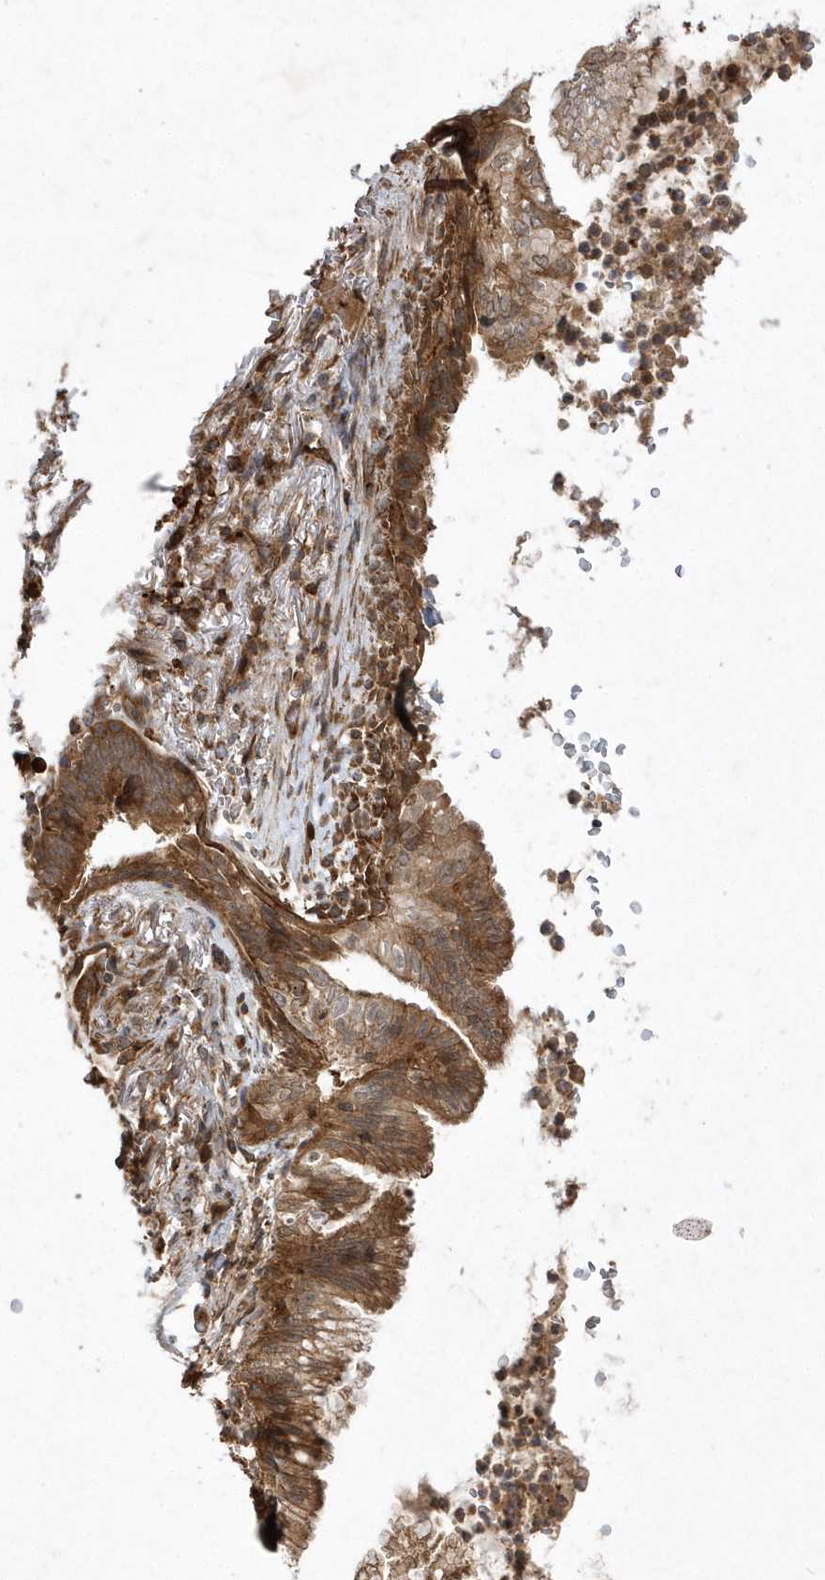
{"staining": {"intensity": "moderate", "quantity": ">75%", "location": "cytoplasmic/membranous"}, "tissue": "lung cancer", "cell_type": "Tumor cells", "image_type": "cancer", "snomed": [{"axis": "morphology", "description": "Adenocarcinoma, NOS"}, {"axis": "topography", "description": "Lung"}], "caption": "IHC of human lung cancer (adenocarcinoma) exhibits medium levels of moderate cytoplasmic/membranous staining in about >75% of tumor cells.", "gene": "GFM2", "patient": {"sex": "female", "age": 70}}